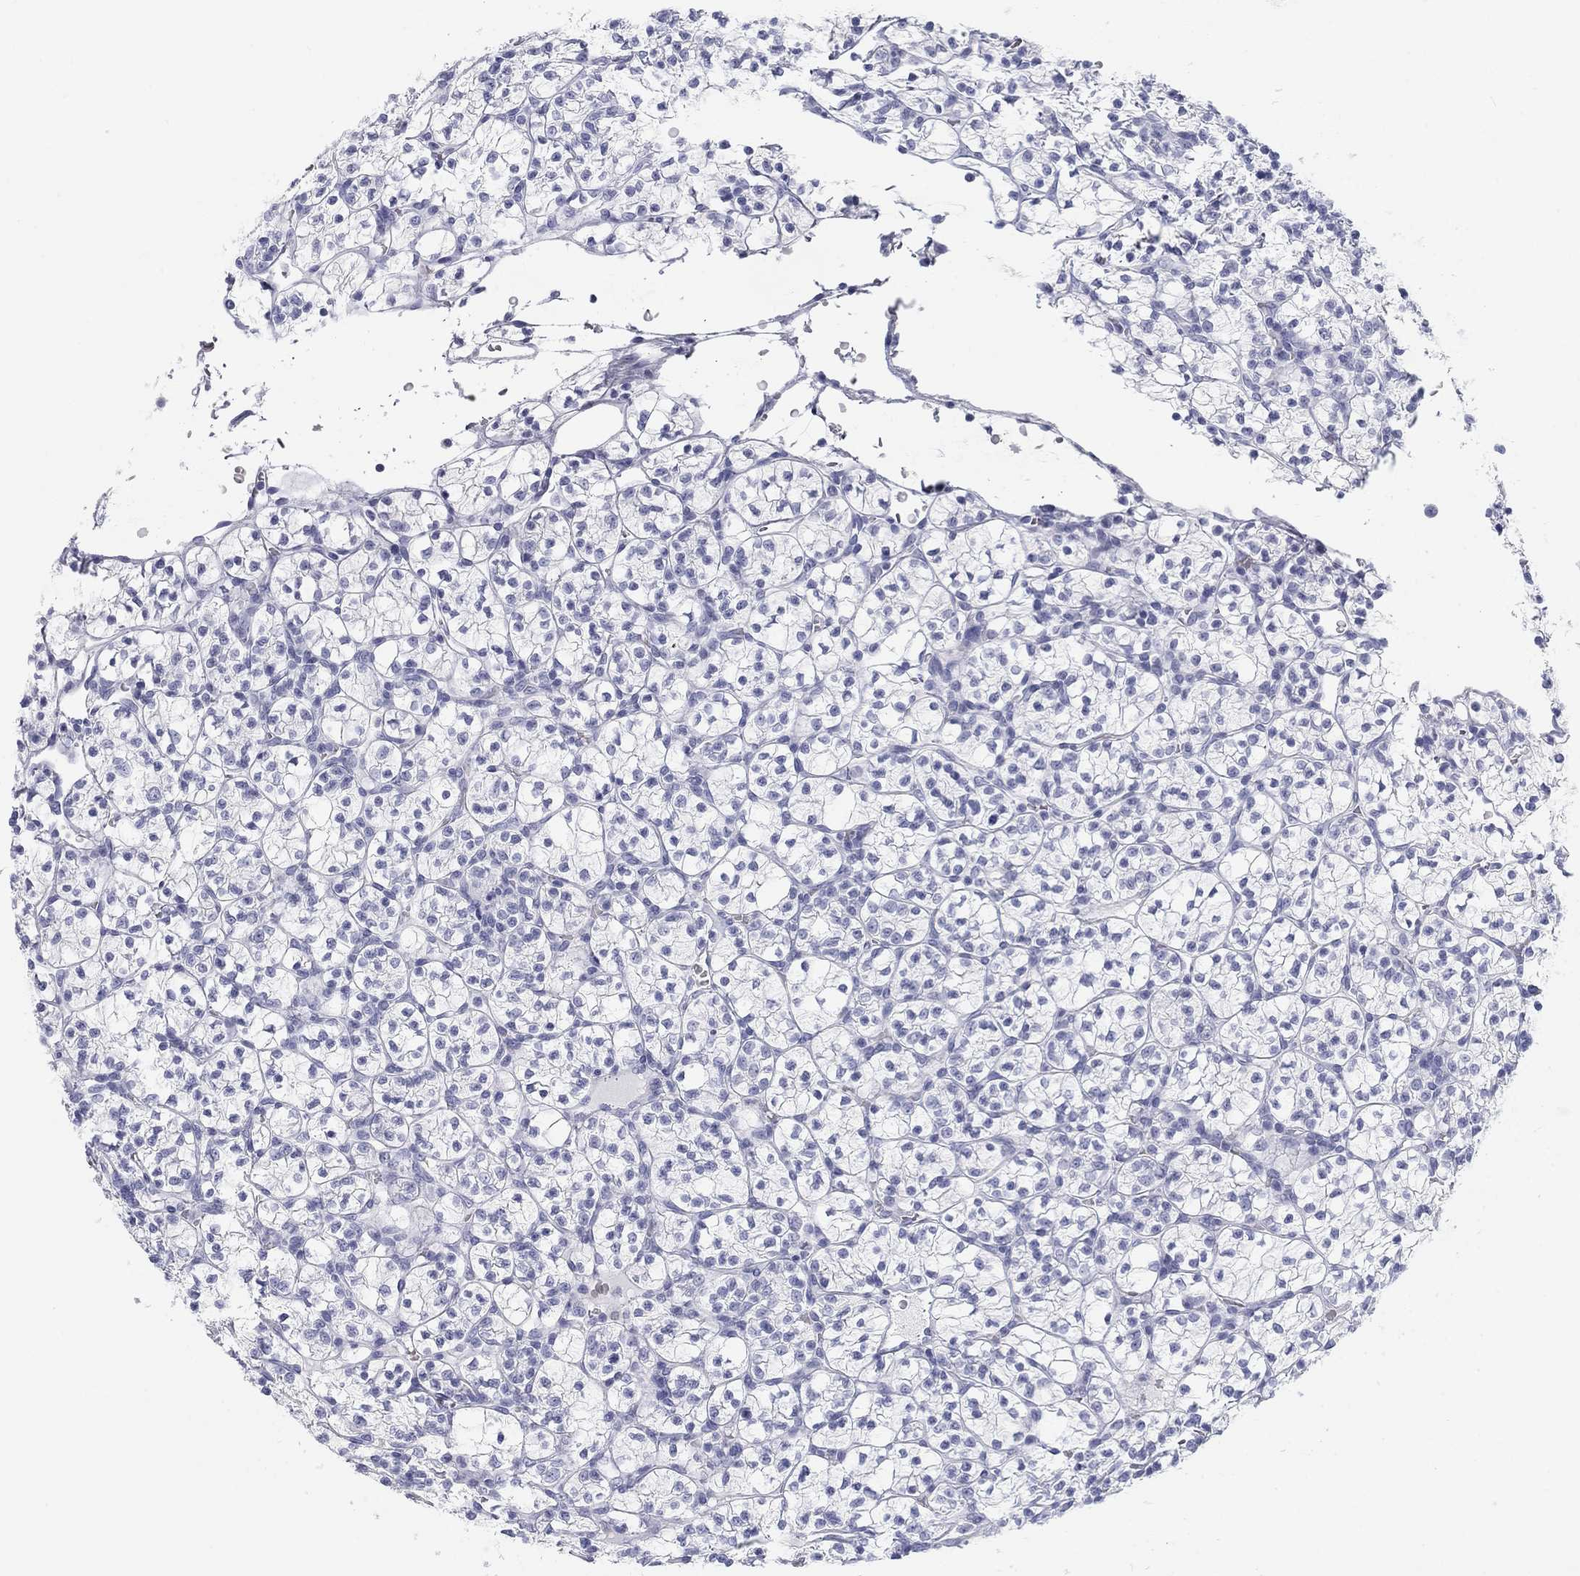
{"staining": {"intensity": "negative", "quantity": "none", "location": "none"}, "tissue": "renal cancer", "cell_type": "Tumor cells", "image_type": "cancer", "snomed": [{"axis": "morphology", "description": "Adenocarcinoma, NOS"}, {"axis": "topography", "description": "Kidney"}], "caption": "Tumor cells are negative for protein expression in human renal adenocarcinoma. (DAB immunohistochemistry (IHC) with hematoxylin counter stain).", "gene": "CALB1", "patient": {"sex": "female", "age": 89}}